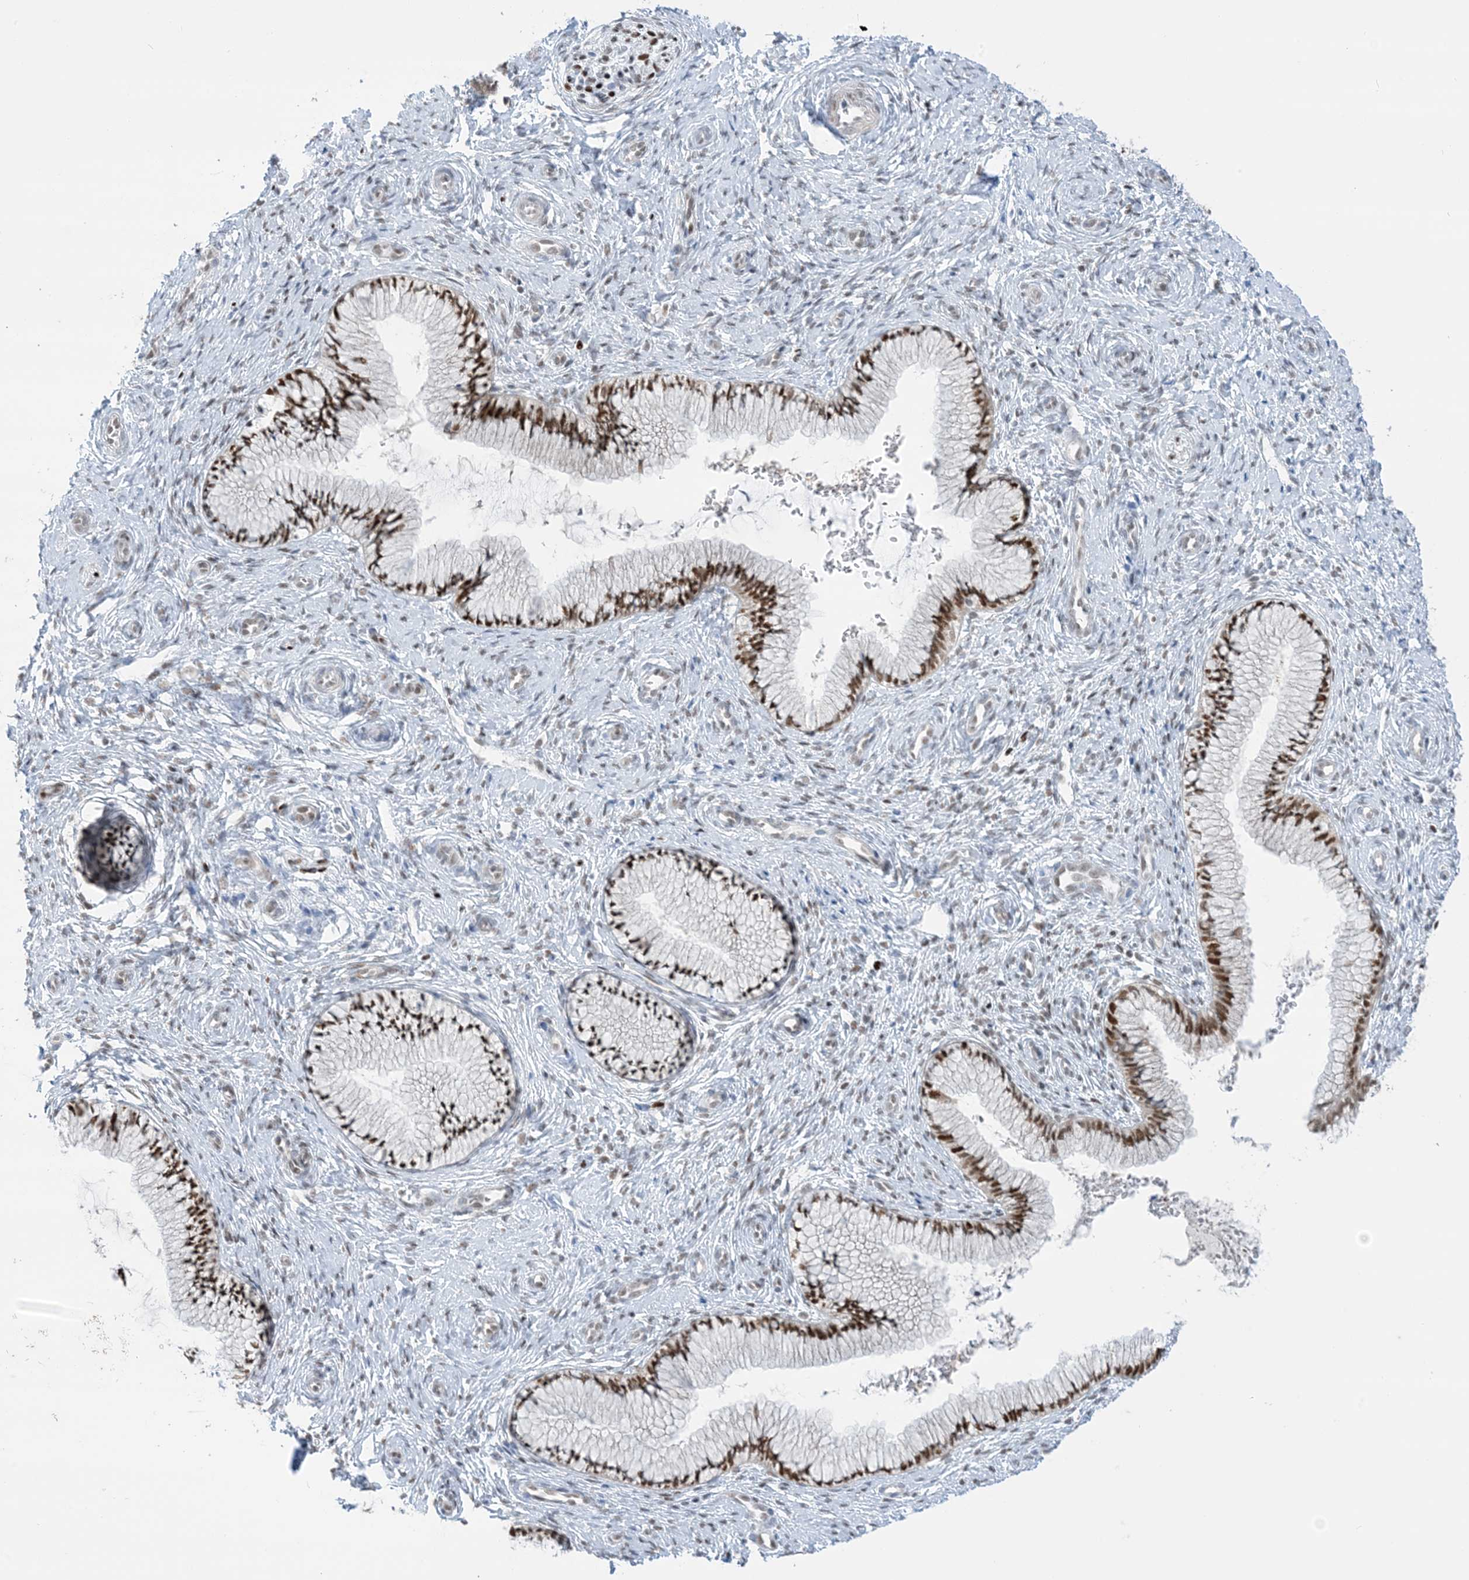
{"staining": {"intensity": "strong", "quantity": ">75%", "location": "nuclear"}, "tissue": "cervix", "cell_type": "Glandular cells", "image_type": "normal", "snomed": [{"axis": "morphology", "description": "Normal tissue, NOS"}, {"axis": "topography", "description": "Cervix"}], "caption": "Immunohistochemical staining of normal human cervix displays high levels of strong nuclear positivity in approximately >75% of glandular cells.", "gene": "TFPT", "patient": {"sex": "female", "age": 27}}